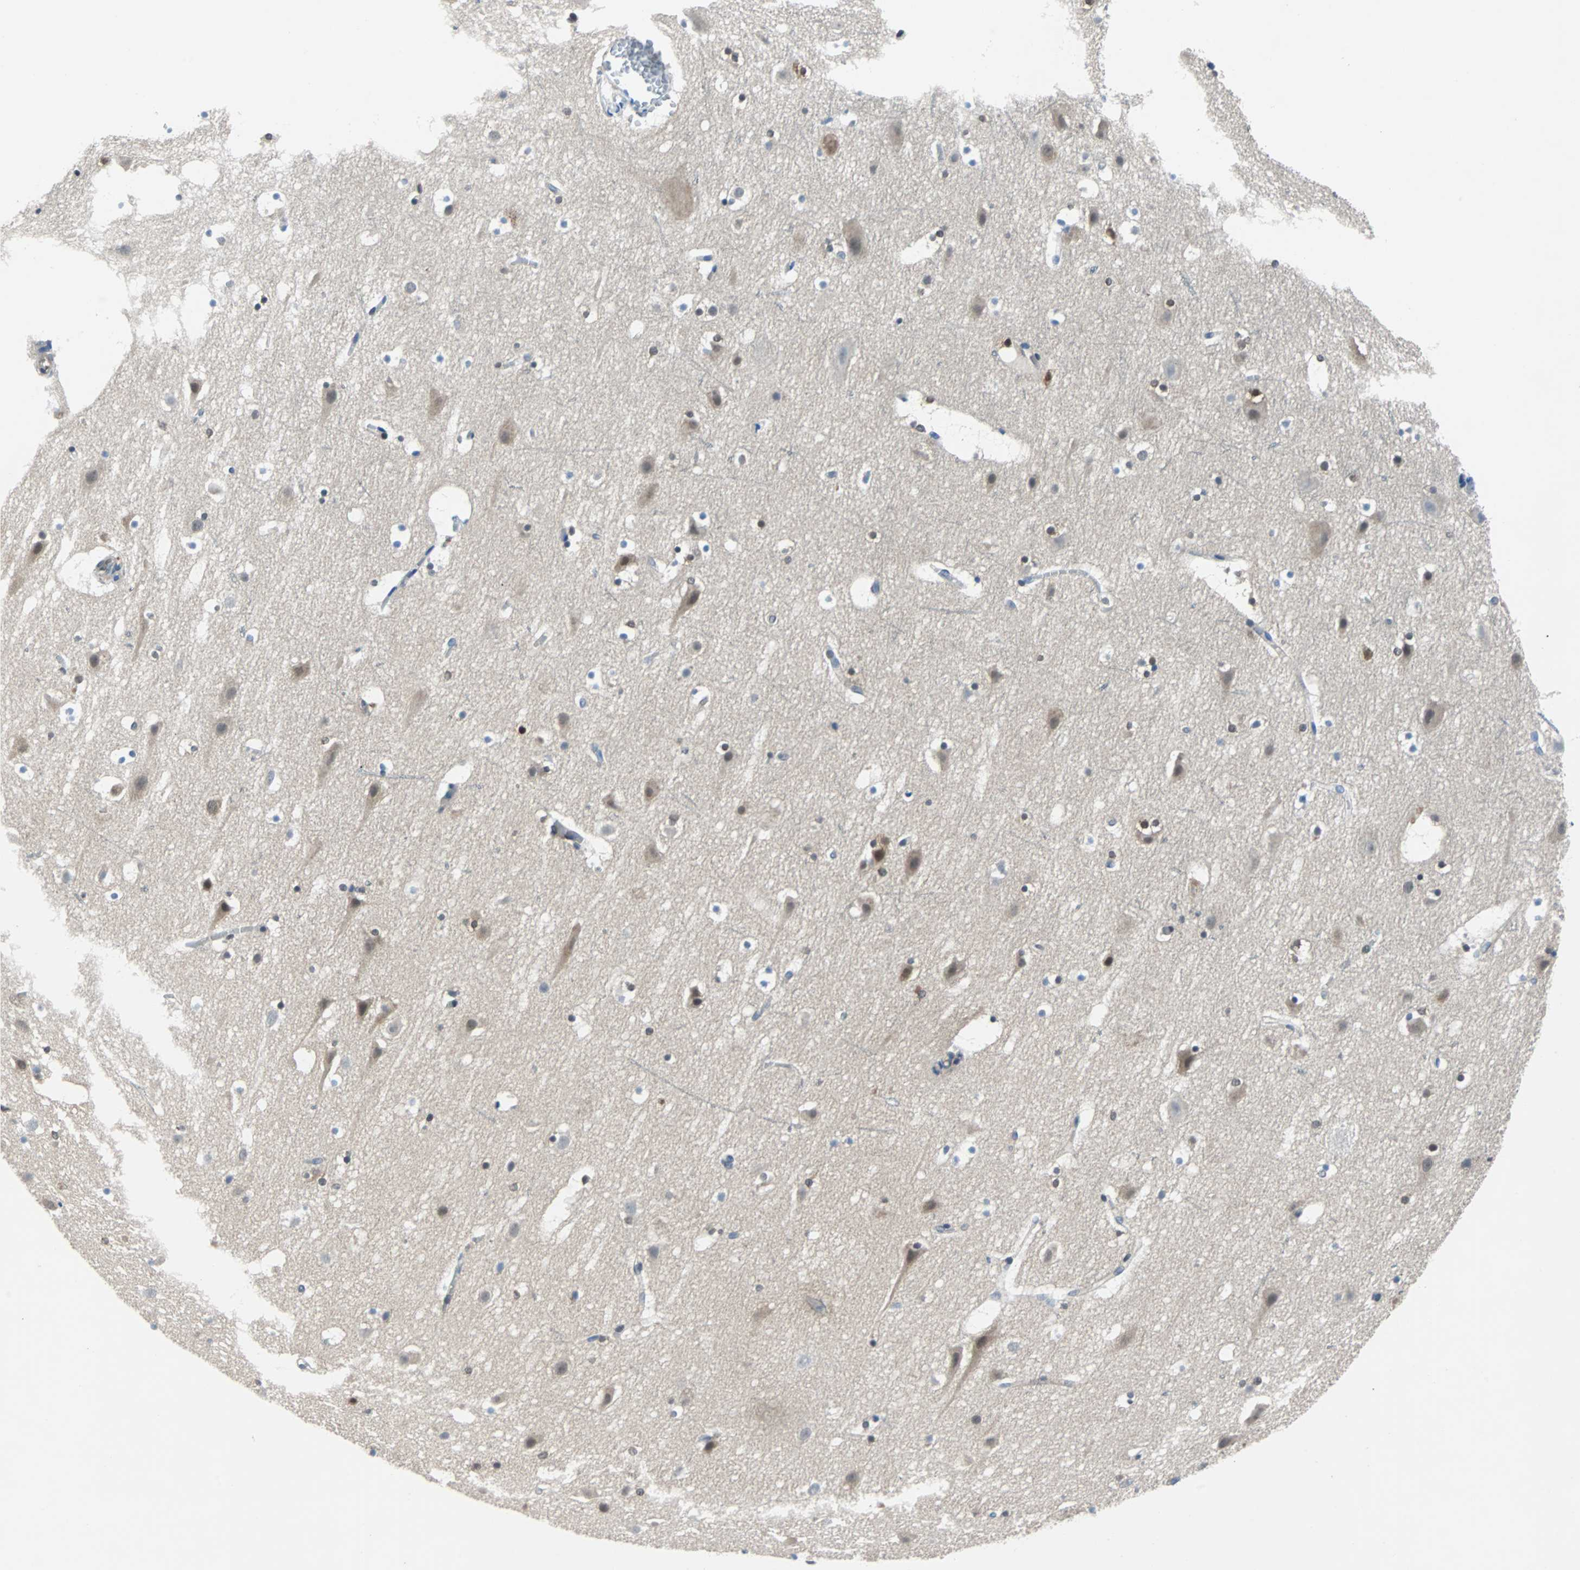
{"staining": {"intensity": "negative", "quantity": "none", "location": "none"}, "tissue": "cerebral cortex", "cell_type": "Endothelial cells", "image_type": "normal", "snomed": [{"axis": "morphology", "description": "Normal tissue, NOS"}, {"axis": "topography", "description": "Cerebral cortex"}], "caption": "This micrograph is of unremarkable cerebral cortex stained with immunohistochemistry (IHC) to label a protein in brown with the nuclei are counter-stained blue. There is no staining in endothelial cells.", "gene": "MAP2K6", "patient": {"sex": "male", "age": 45}}